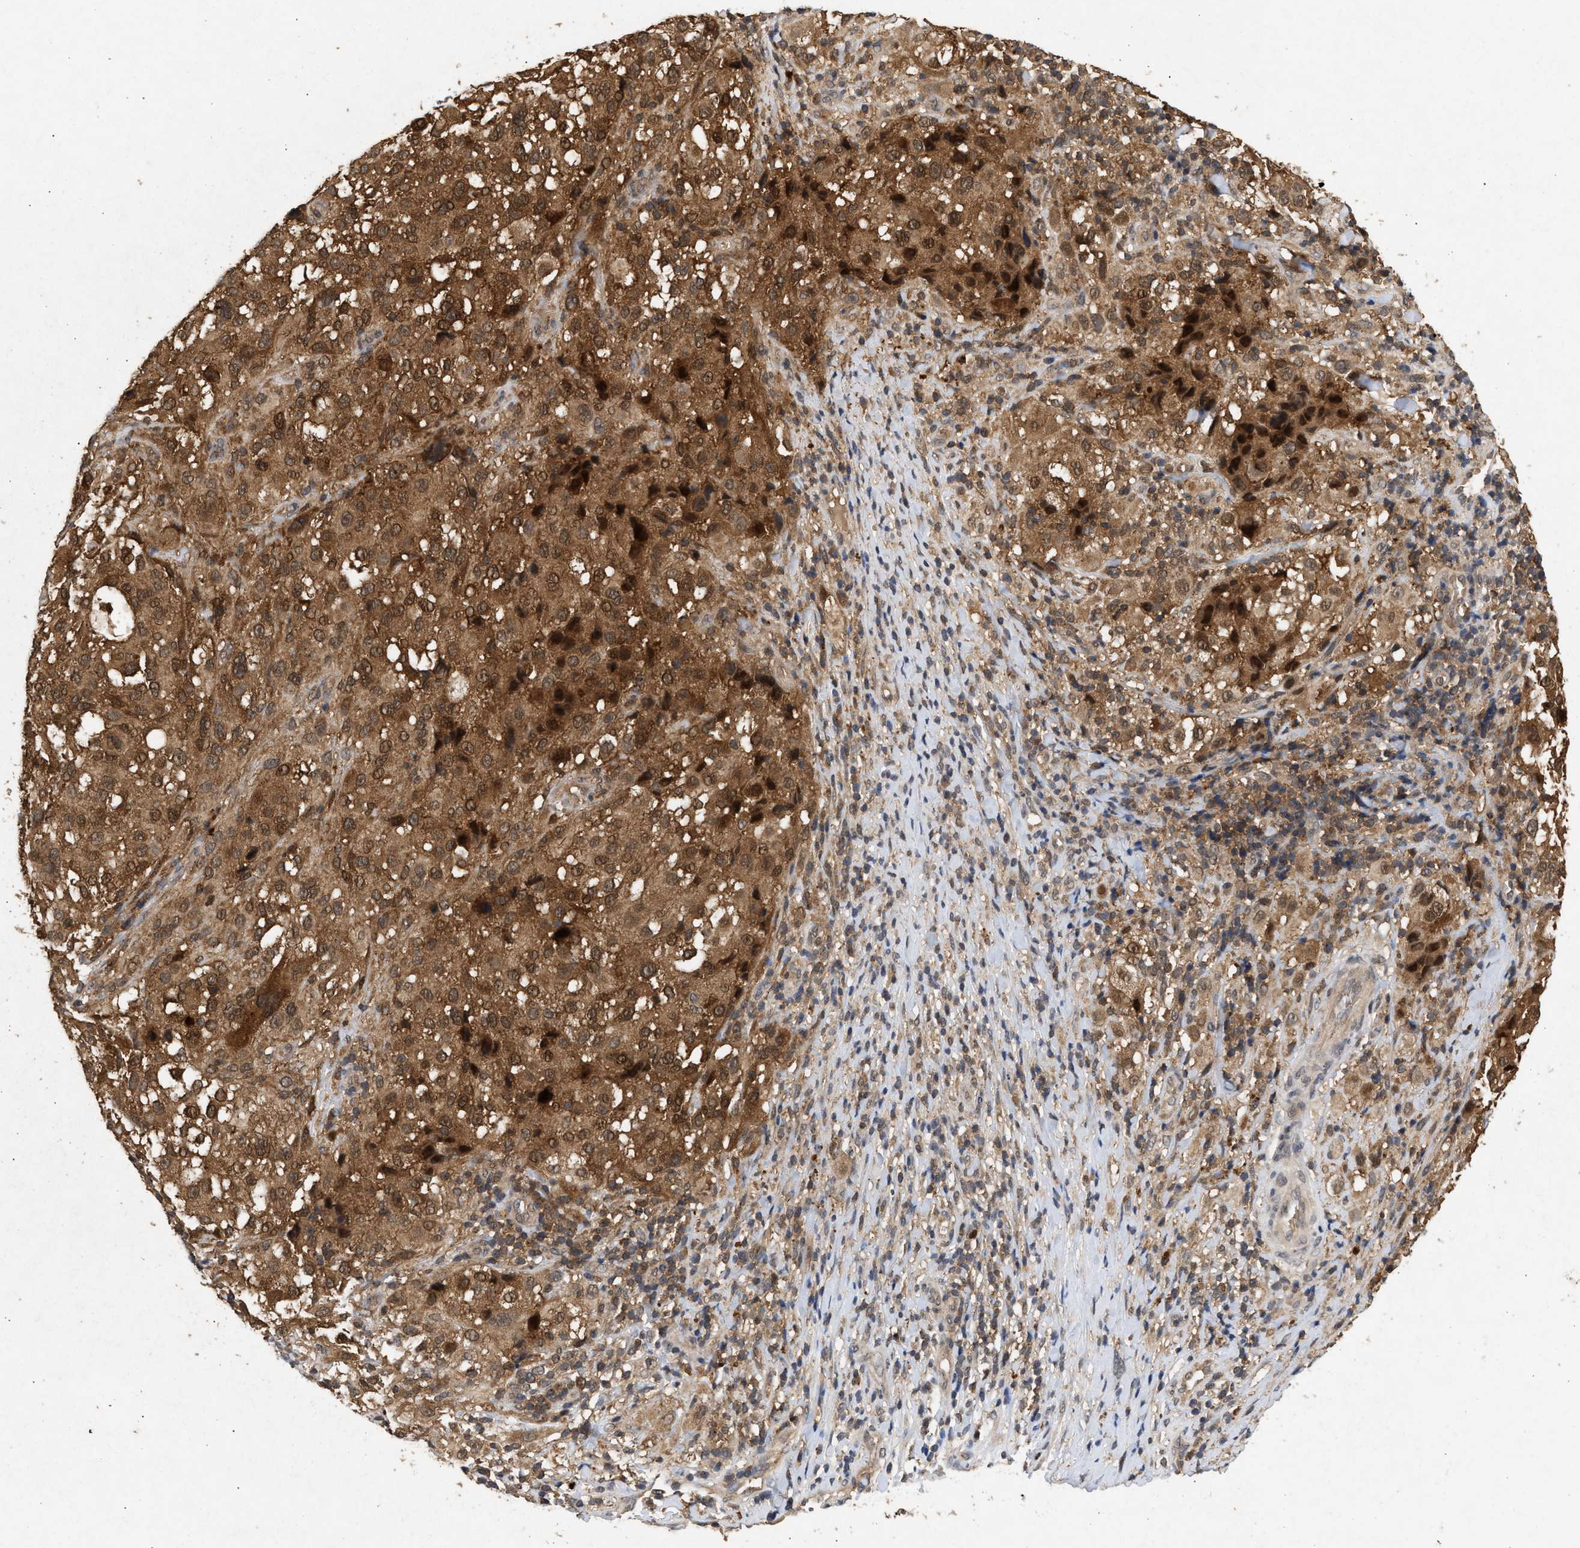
{"staining": {"intensity": "strong", "quantity": ">75%", "location": "cytoplasmic/membranous,nuclear"}, "tissue": "melanoma", "cell_type": "Tumor cells", "image_type": "cancer", "snomed": [{"axis": "morphology", "description": "Necrosis, NOS"}, {"axis": "morphology", "description": "Malignant melanoma, NOS"}, {"axis": "topography", "description": "Skin"}], "caption": "Malignant melanoma stained for a protein displays strong cytoplasmic/membranous and nuclear positivity in tumor cells. (Stains: DAB in brown, nuclei in blue, Microscopy: brightfield microscopy at high magnification).", "gene": "FITM1", "patient": {"sex": "female", "age": 87}}